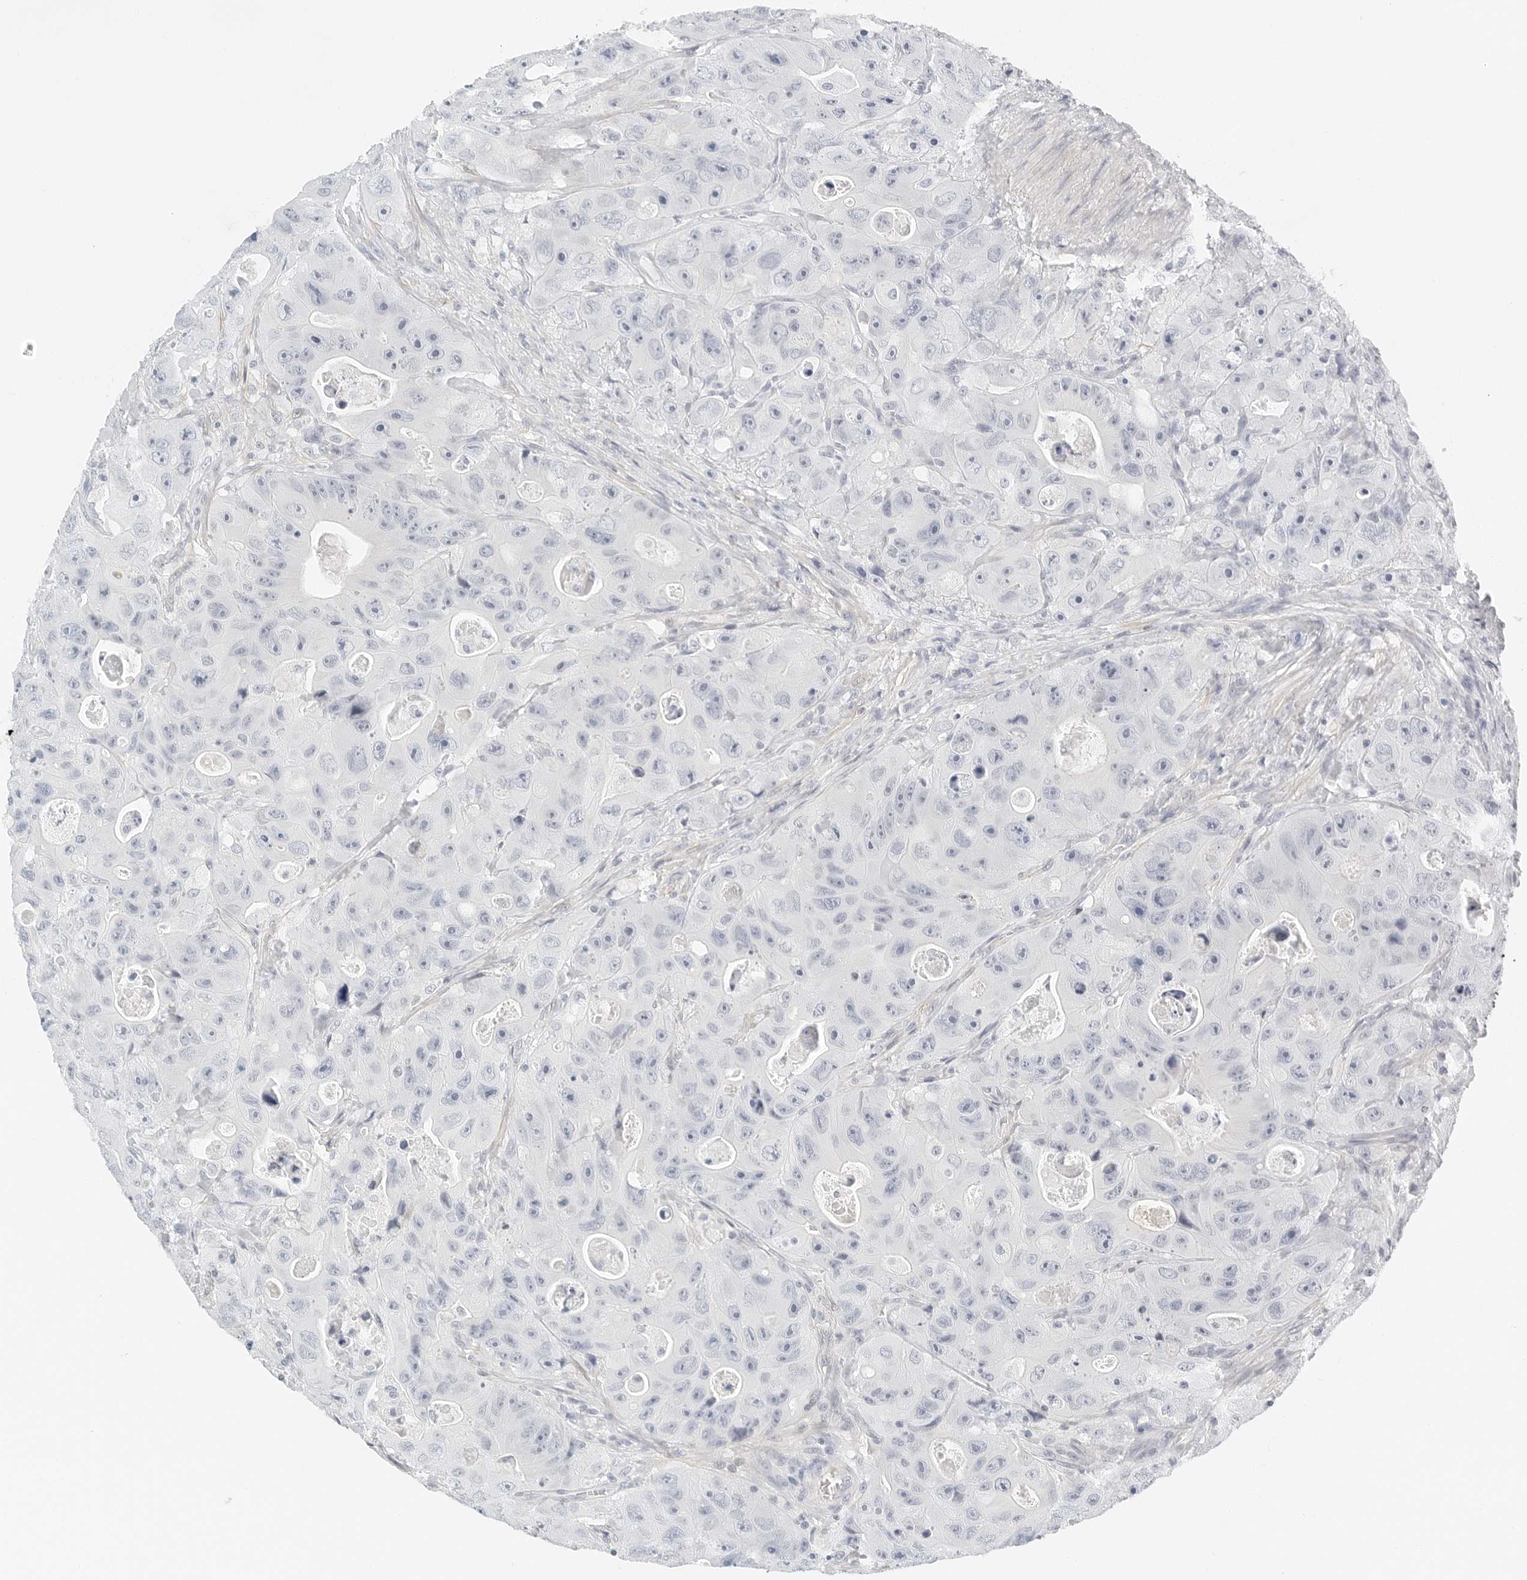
{"staining": {"intensity": "negative", "quantity": "none", "location": "none"}, "tissue": "colorectal cancer", "cell_type": "Tumor cells", "image_type": "cancer", "snomed": [{"axis": "morphology", "description": "Adenocarcinoma, NOS"}, {"axis": "topography", "description": "Colon"}], "caption": "Colorectal adenocarcinoma stained for a protein using immunohistochemistry displays no positivity tumor cells.", "gene": "PKDCC", "patient": {"sex": "female", "age": 46}}